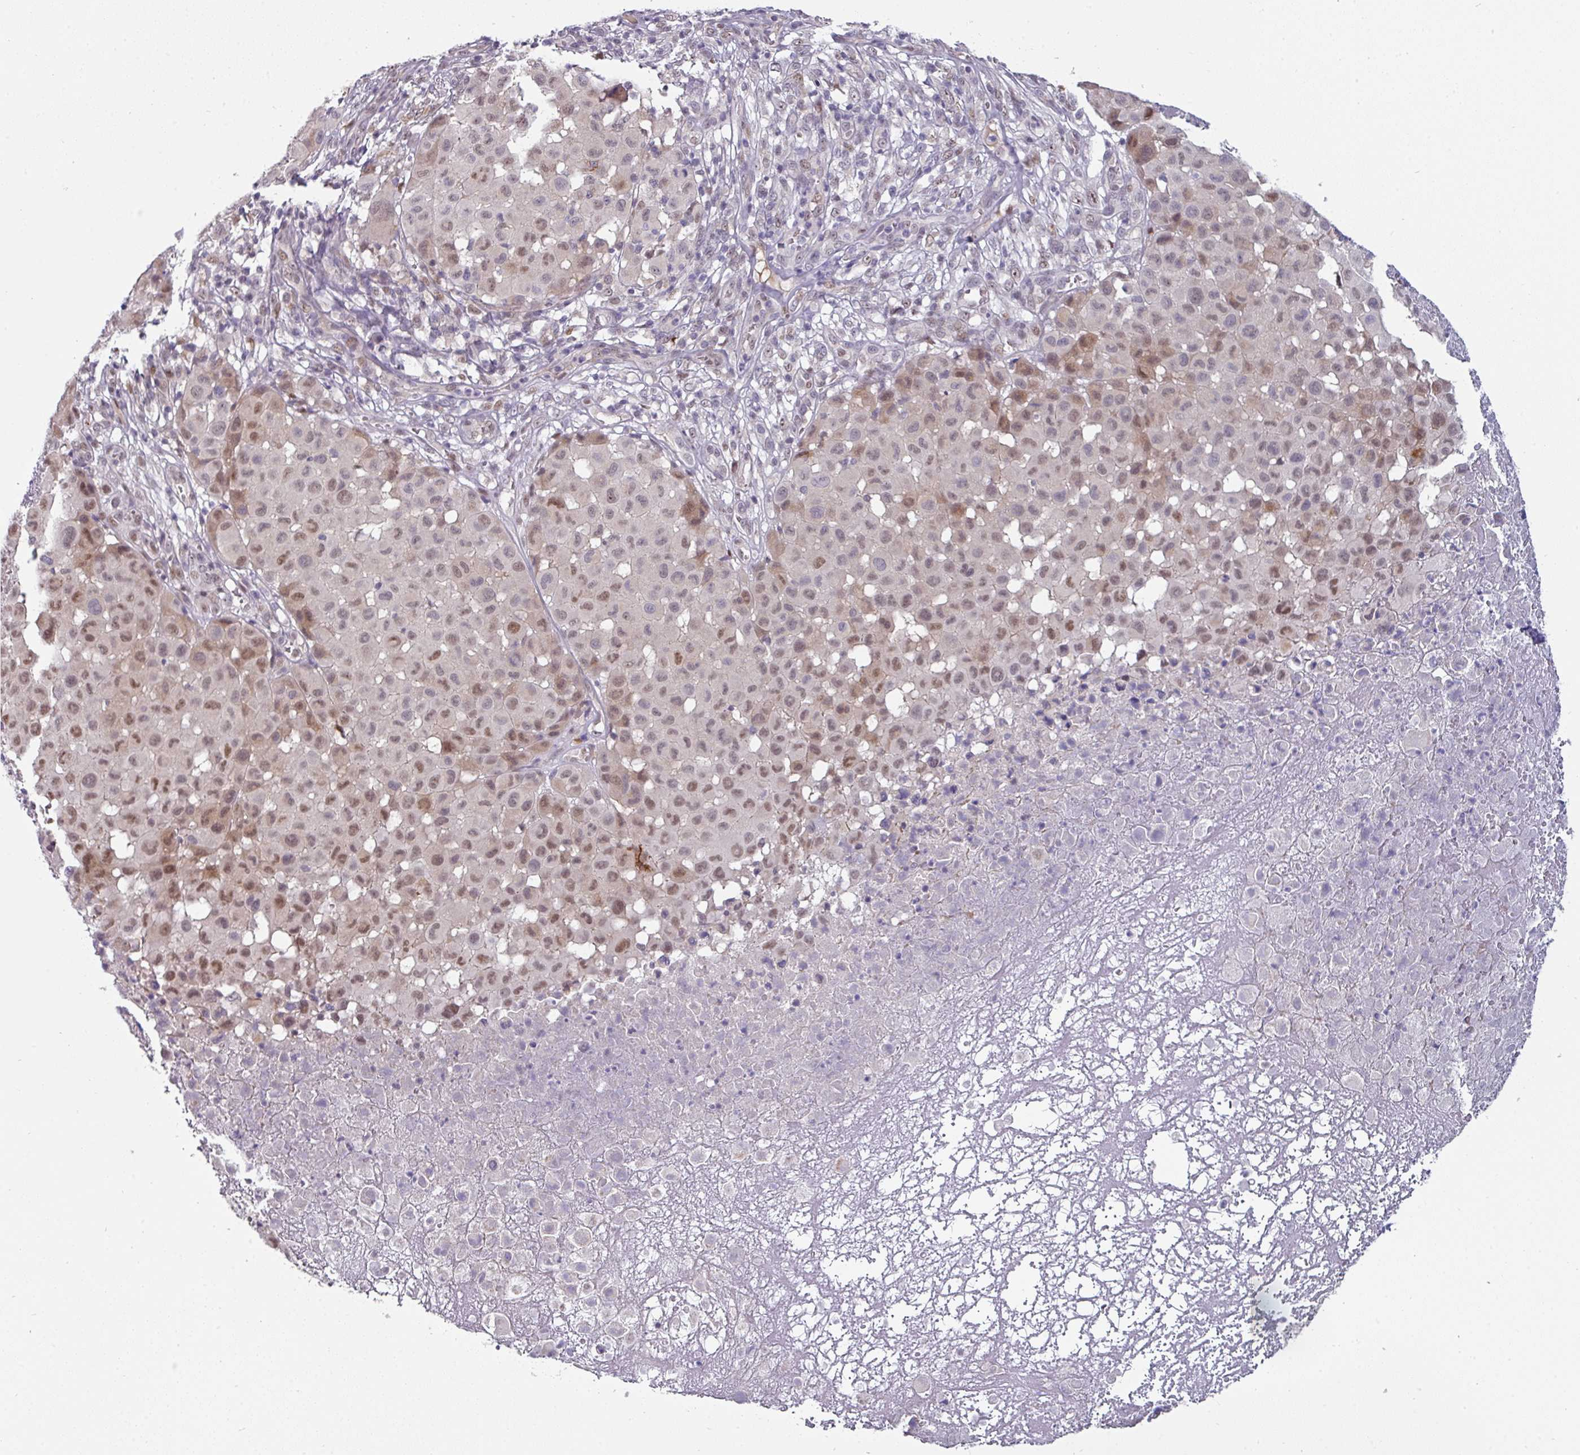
{"staining": {"intensity": "weak", "quantity": "25%-75%", "location": "nuclear"}, "tissue": "melanoma", "cell_type": "Tumor cells", "image_type": "cancer", "snomed": [{"axis": "morphology", "description": "Malignant melanoma, NOS"}, {"axis": "topography", "description": "Skin"}], "caption": "Protein staining demonstrates weak nuclear expression in approximately 25%-75% of tumor cells in melanoma.", "gene": "SWSAP1", "patient": {"sex": "male", "age": 73}}